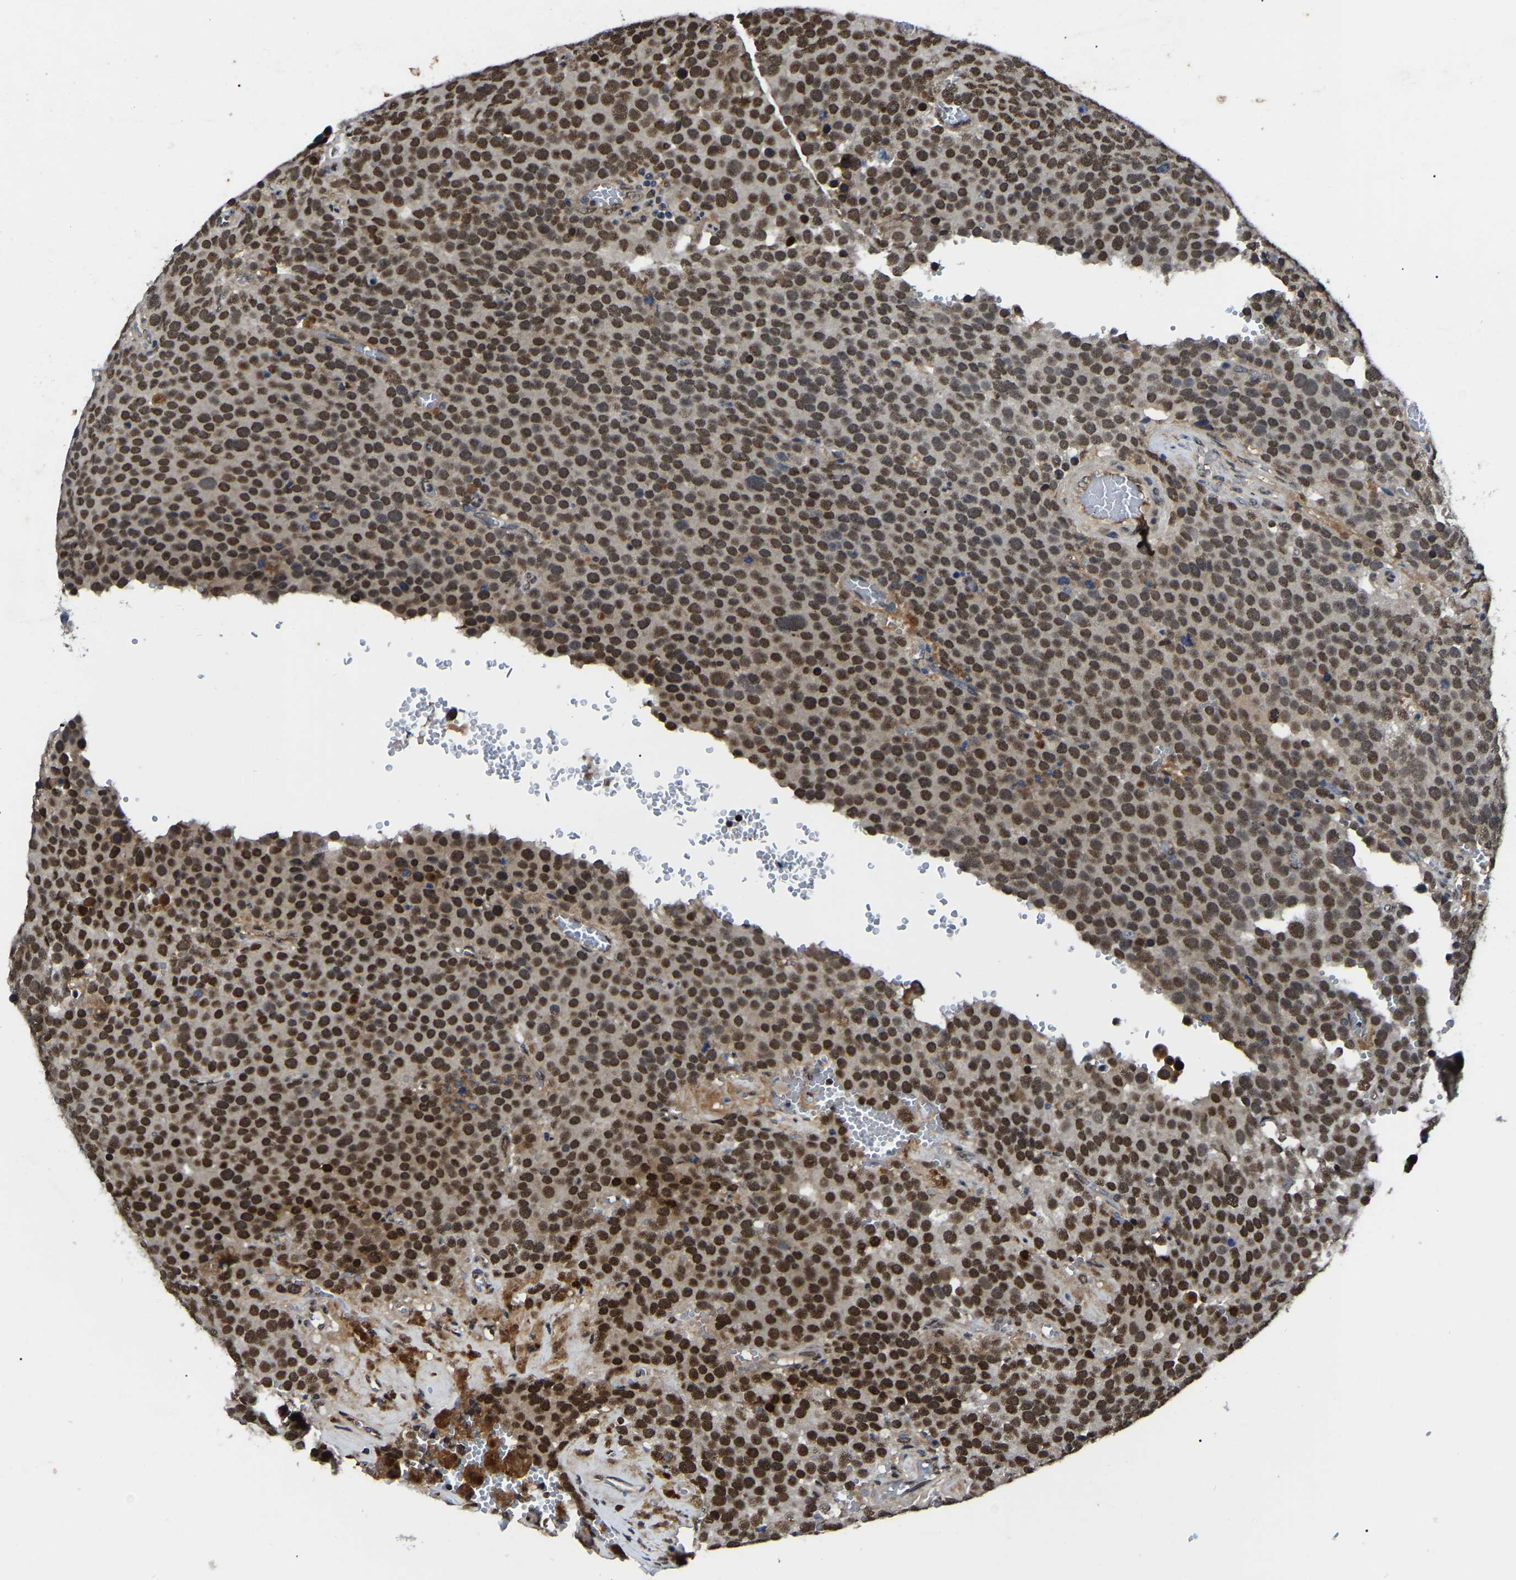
{"staining": {"intensity": "strong", "quantity": ">75%", "location": "nuclear"}, "tissue": "testis cancer", "cell_type": "Tumor cells", "image_type": "cancer", "snomed": [{"axis": "morphology", "description": "Normal tissue, NOS"}, {"axis": "morphology", "description": "Seminoma, NOS"}, {"axis": "topography", "description": "Testis"}], "caption": "The micrograph demonstrates immunohistochemical staining of testis seminoma. There is strong nuclear positivity is present in about >75% of tumor cells. The staining was performed using DAB, with brown indicating positive protein expression. Nuclei are stained blue with hematoxylin.", "gene": "TRIM35", "patient": {"sex": "male", "age": 71}}